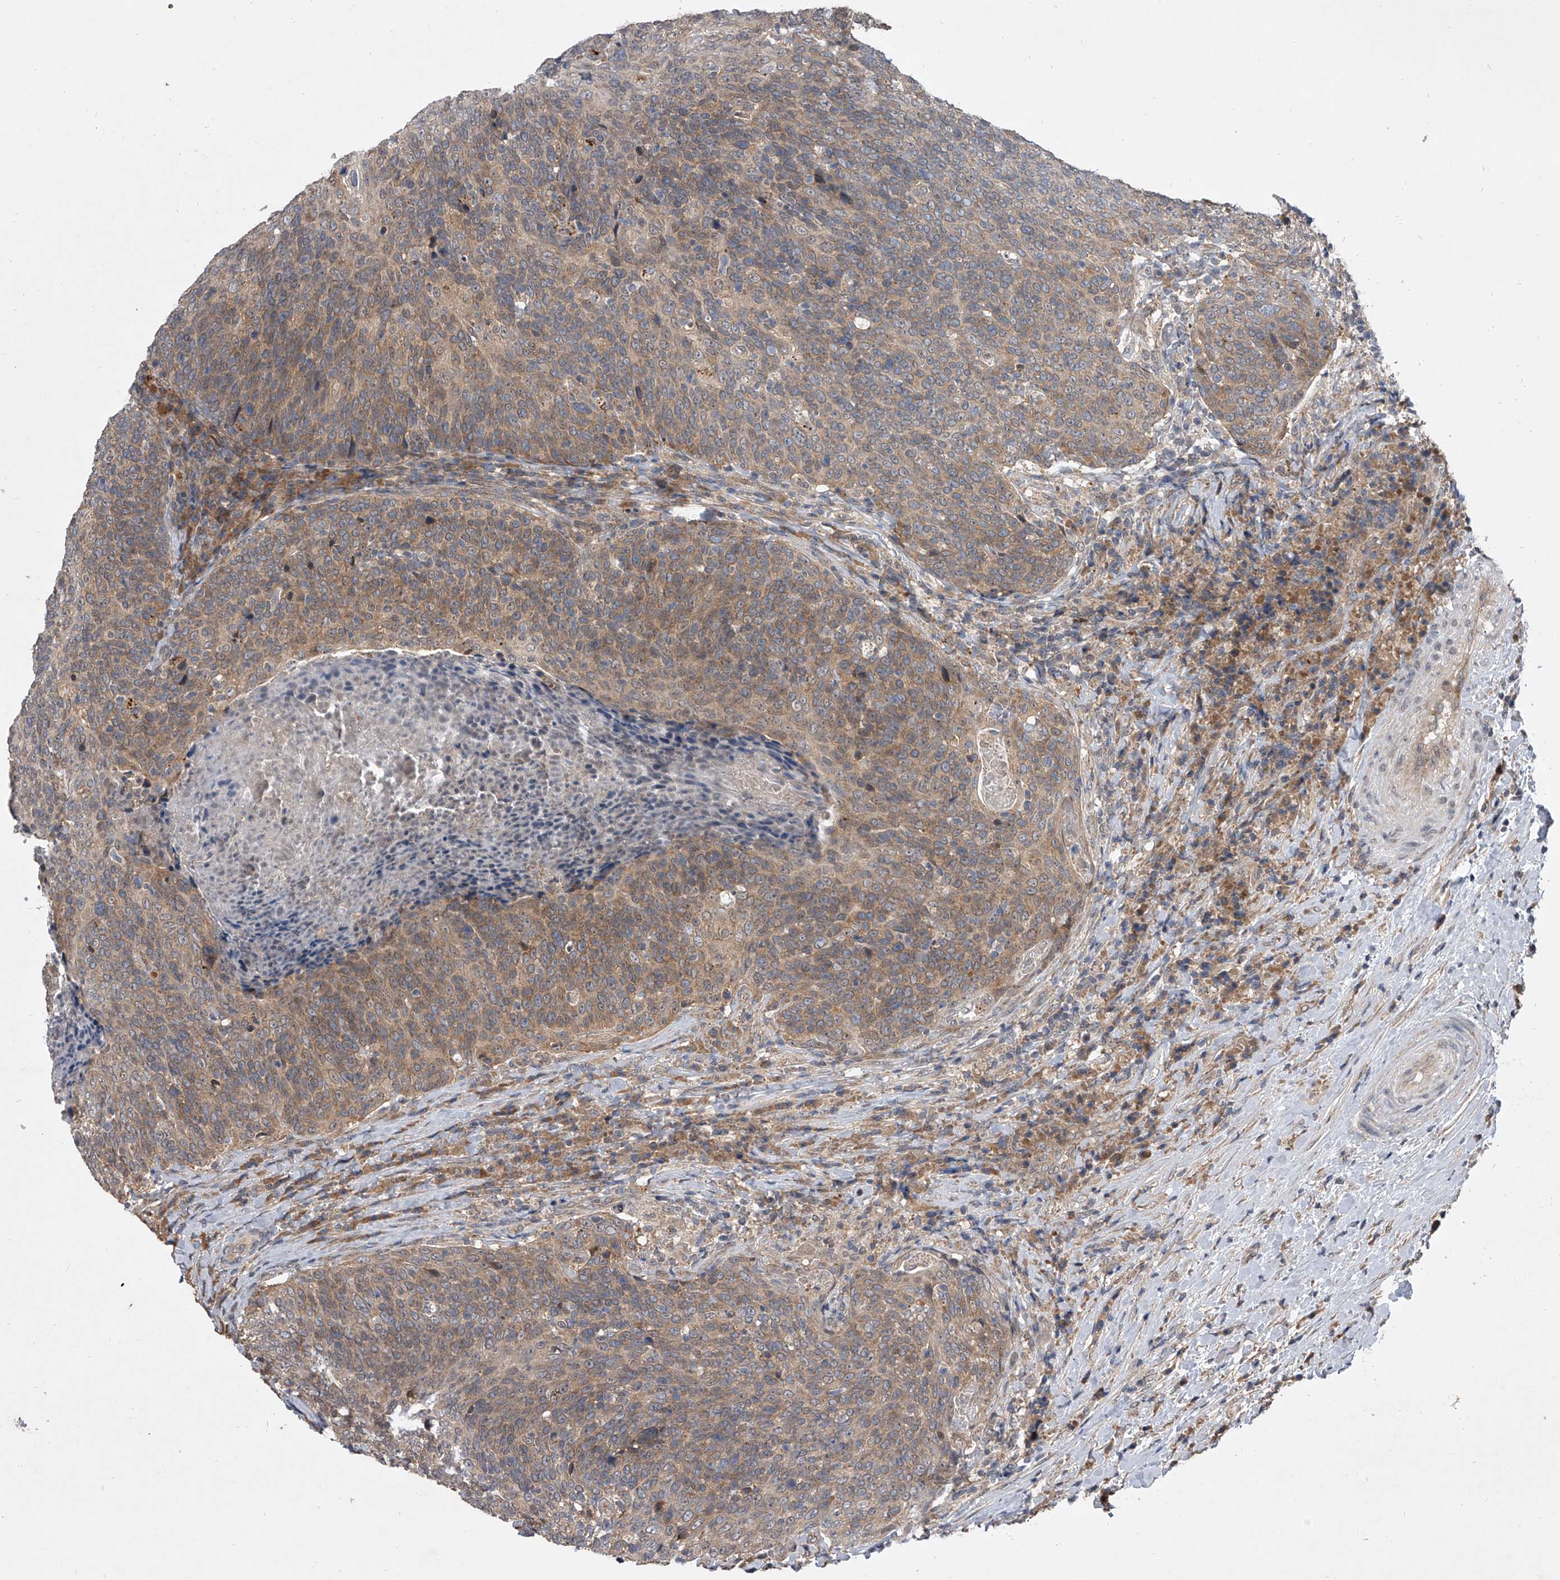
{"staining": {"intensity": "moderate", "quantity": ">75%", "location": "cytoplasmic/membranous"}, "tissue": "head and neck cancer", "cell_type": "Tumor cells", "image_type": "cancer", "snomed": [{"axis": "morphology", "description": "Squamous cell carcinoma, NOS"}, {"axis": "morphology", "description": "Squamous cell carcinoma, metastatic, NOS"}, {"axis": "topography", "description": "Lymph node"}, {"axis": "topography", "description": "Head-Neck"}], "caption": "Immunohistochemistry (IHC) of head and neck cancer reveals medium levels of moderate cytoplasmic/membranous expression in about >75% of tumor cells.", "gene": "GEMIN8", "patient": {"sex": "male", "age": 62}}